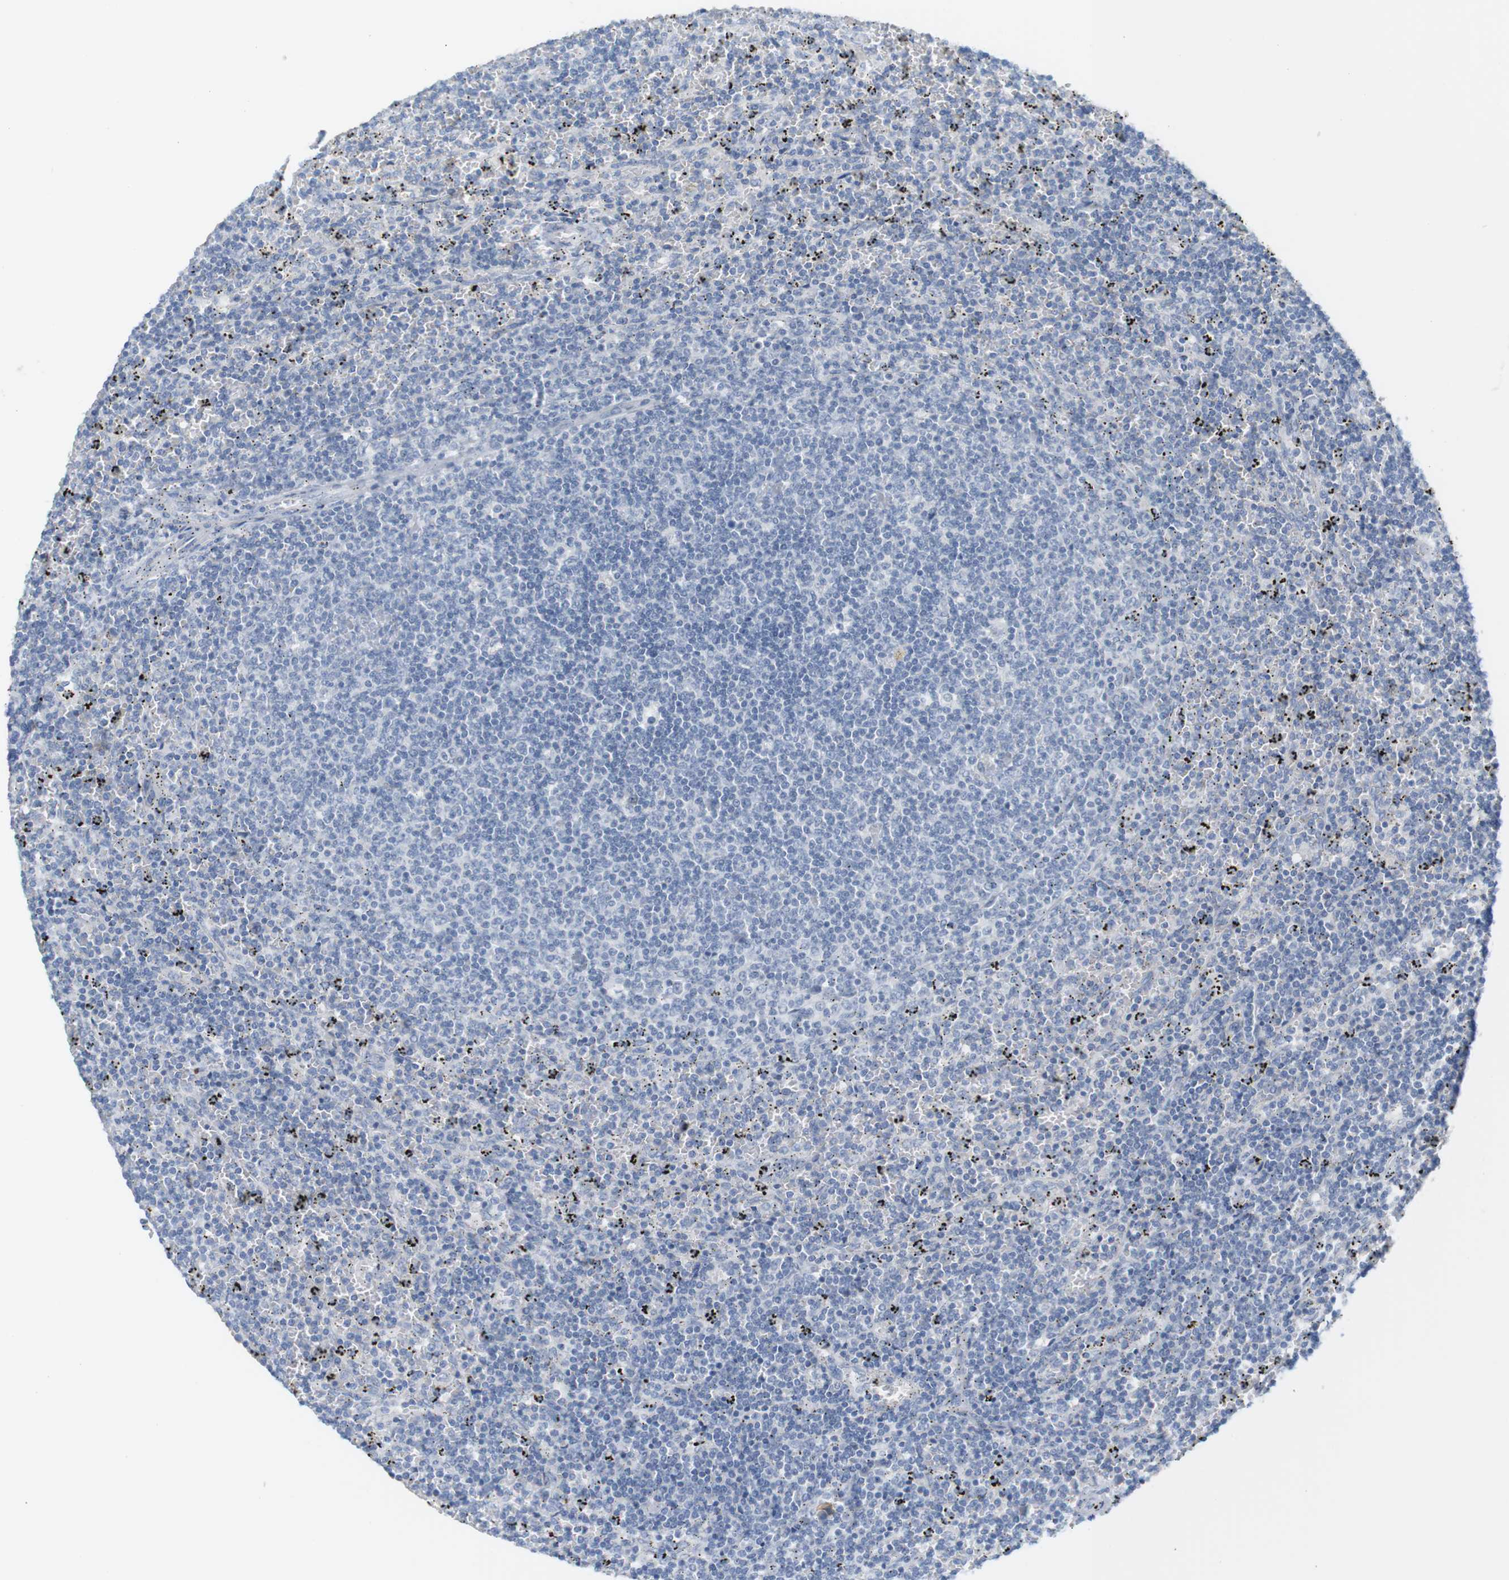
{"staining": {"intensity": "negative", "quantity": "none", "location": "none"}, "tissue": "lymphoma", "cell_type": "Tumor cells", "image_type": "cancer", "snomed": [{"axis": "morphology", "description": "Malignant lymphoma, non-Hodgkin's type, Low grade"}, {"axis": "topography", "description": "Spleen"}], "caption": "There is no significant staining in tumor cells of lymphoma.", "gene": "RGS9", "patient": {"sex": "female", "age": 50}}